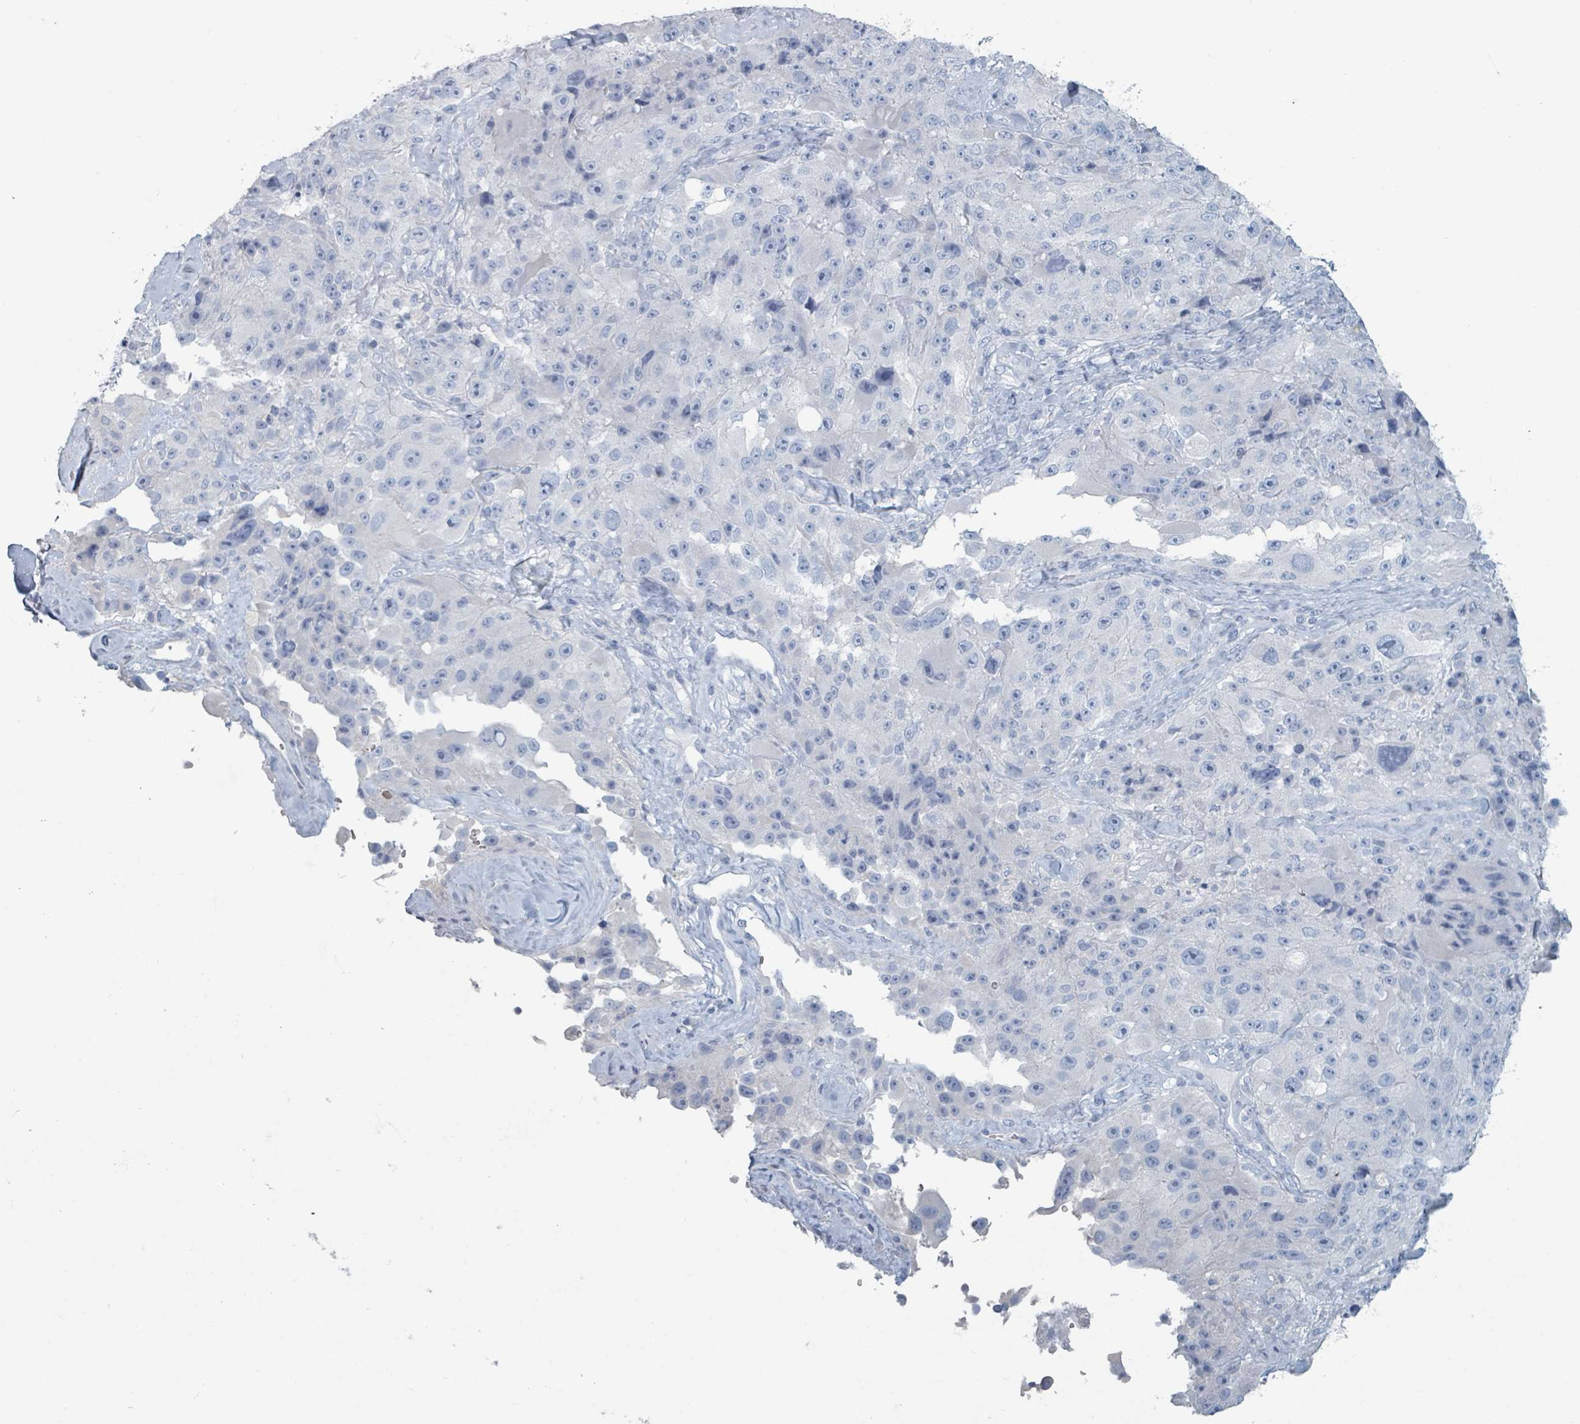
{"staining": {"intensity": "negative", "quantity": "none", "location": "none"}, "tissue": "melanoma", "cell_type": "Tumor cells", "image_type": "cancer", "snomed": [{"axis": "morphology", "description": "Malignant melanoma, Metastatic site"}, {"axis": "topography", "description": "Lymph node"}], "caption": "There is no significant staining in tumor cells of melanoma.", "gene": "HEATR5A", "patient": {"sex": "male", "age": 62}}